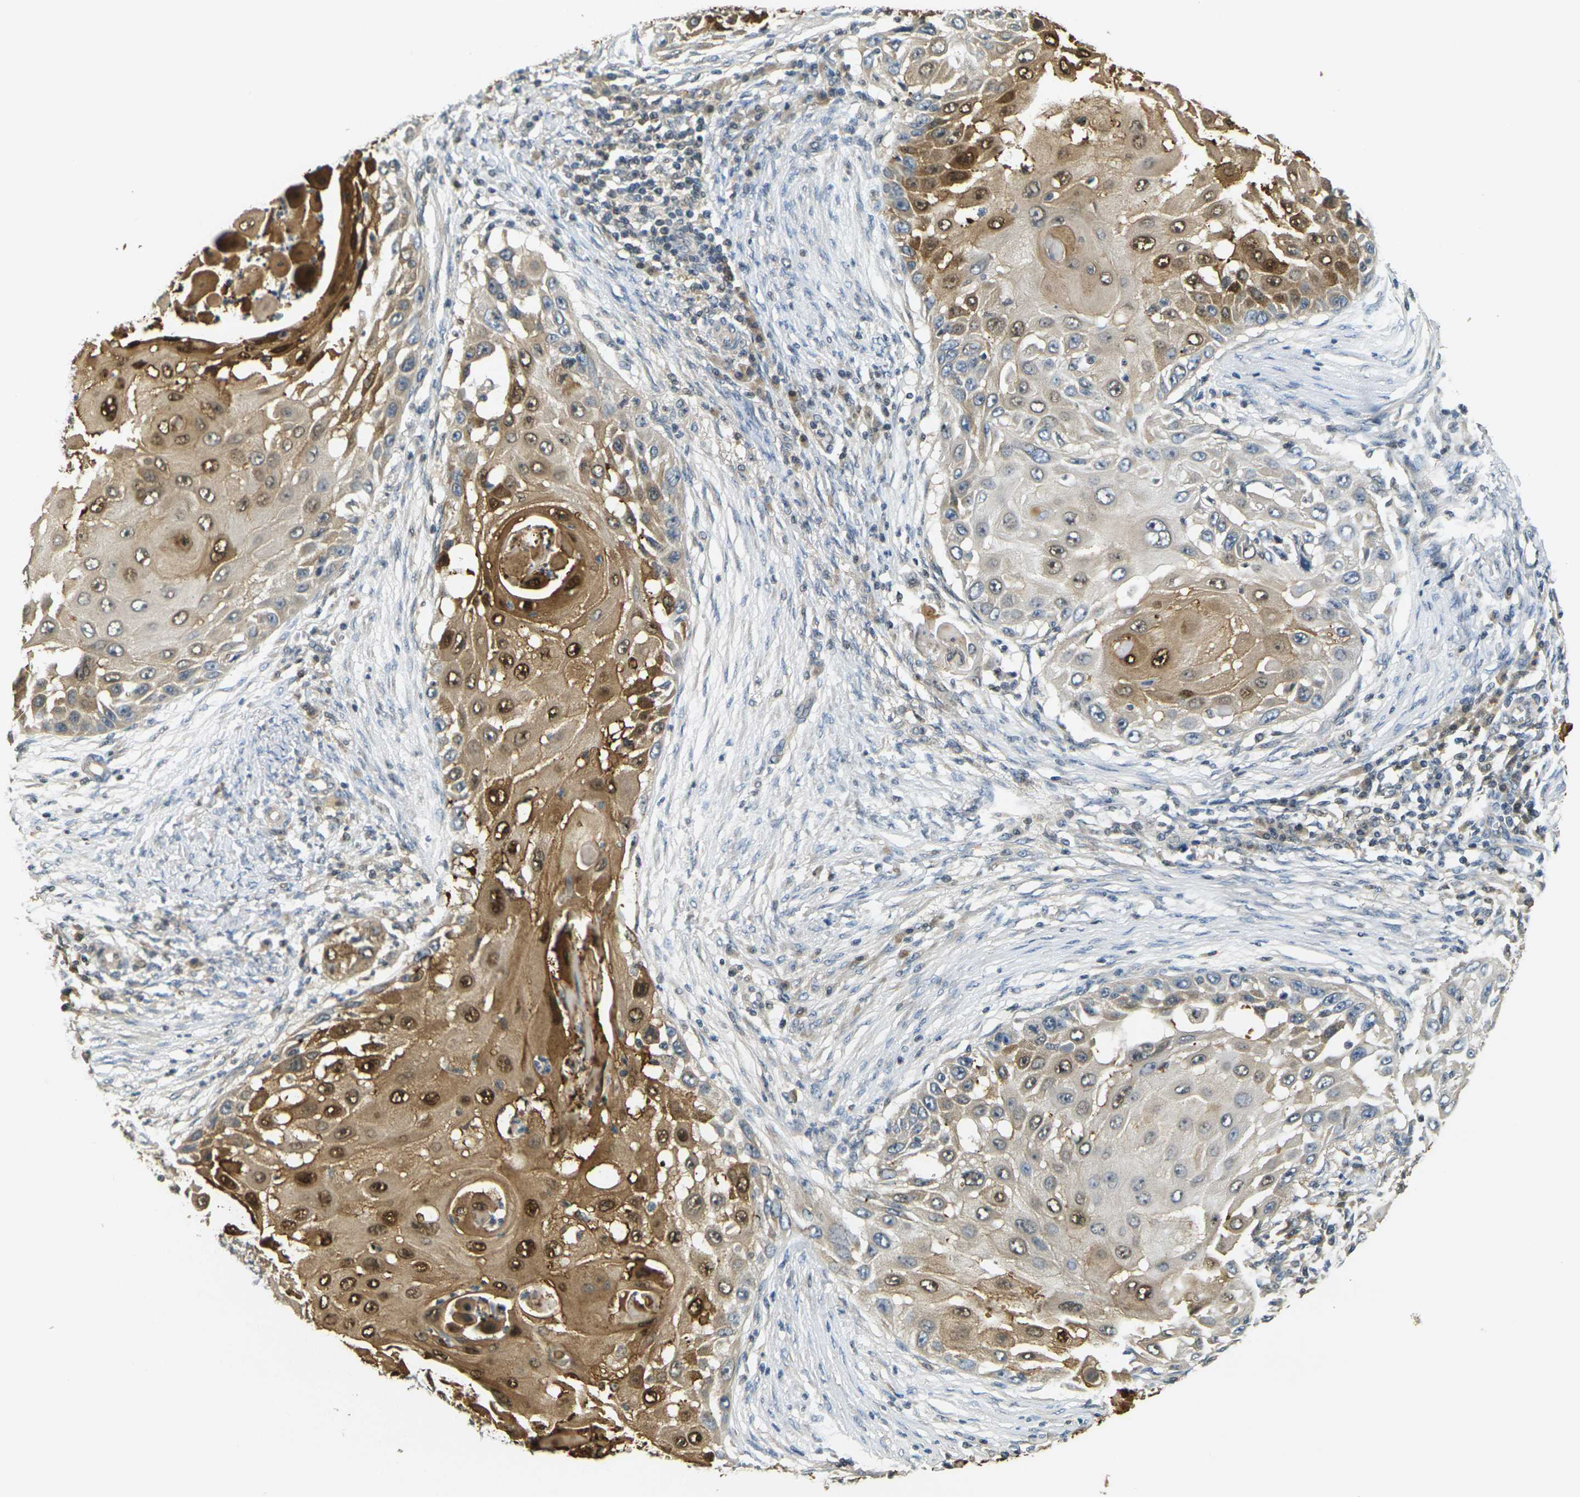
{"staining": {"intensity": "moderate", "quantity": ">75%", "location": "cytoplasmic/membranous,nuclear"}, "tissue": "skin cancer", "cell_type": "Tumor cells", "image_type": "cancer", "snomed": [{"axis": "morphology", "description": "Squamous cell carcinoma, NOS"}, {"axis": "topography", "description": "Skin"}], "caption": "This micrograph exhibits immunohistochemistry (IHC) staining of squamous cell carcinoma (skin), with medium moderate cytoplasmic/membranous and nuclear expression in about >75% of tumor cells.", "gene": "KLHL8", "patient": {"sex": "female", "age": 44}}